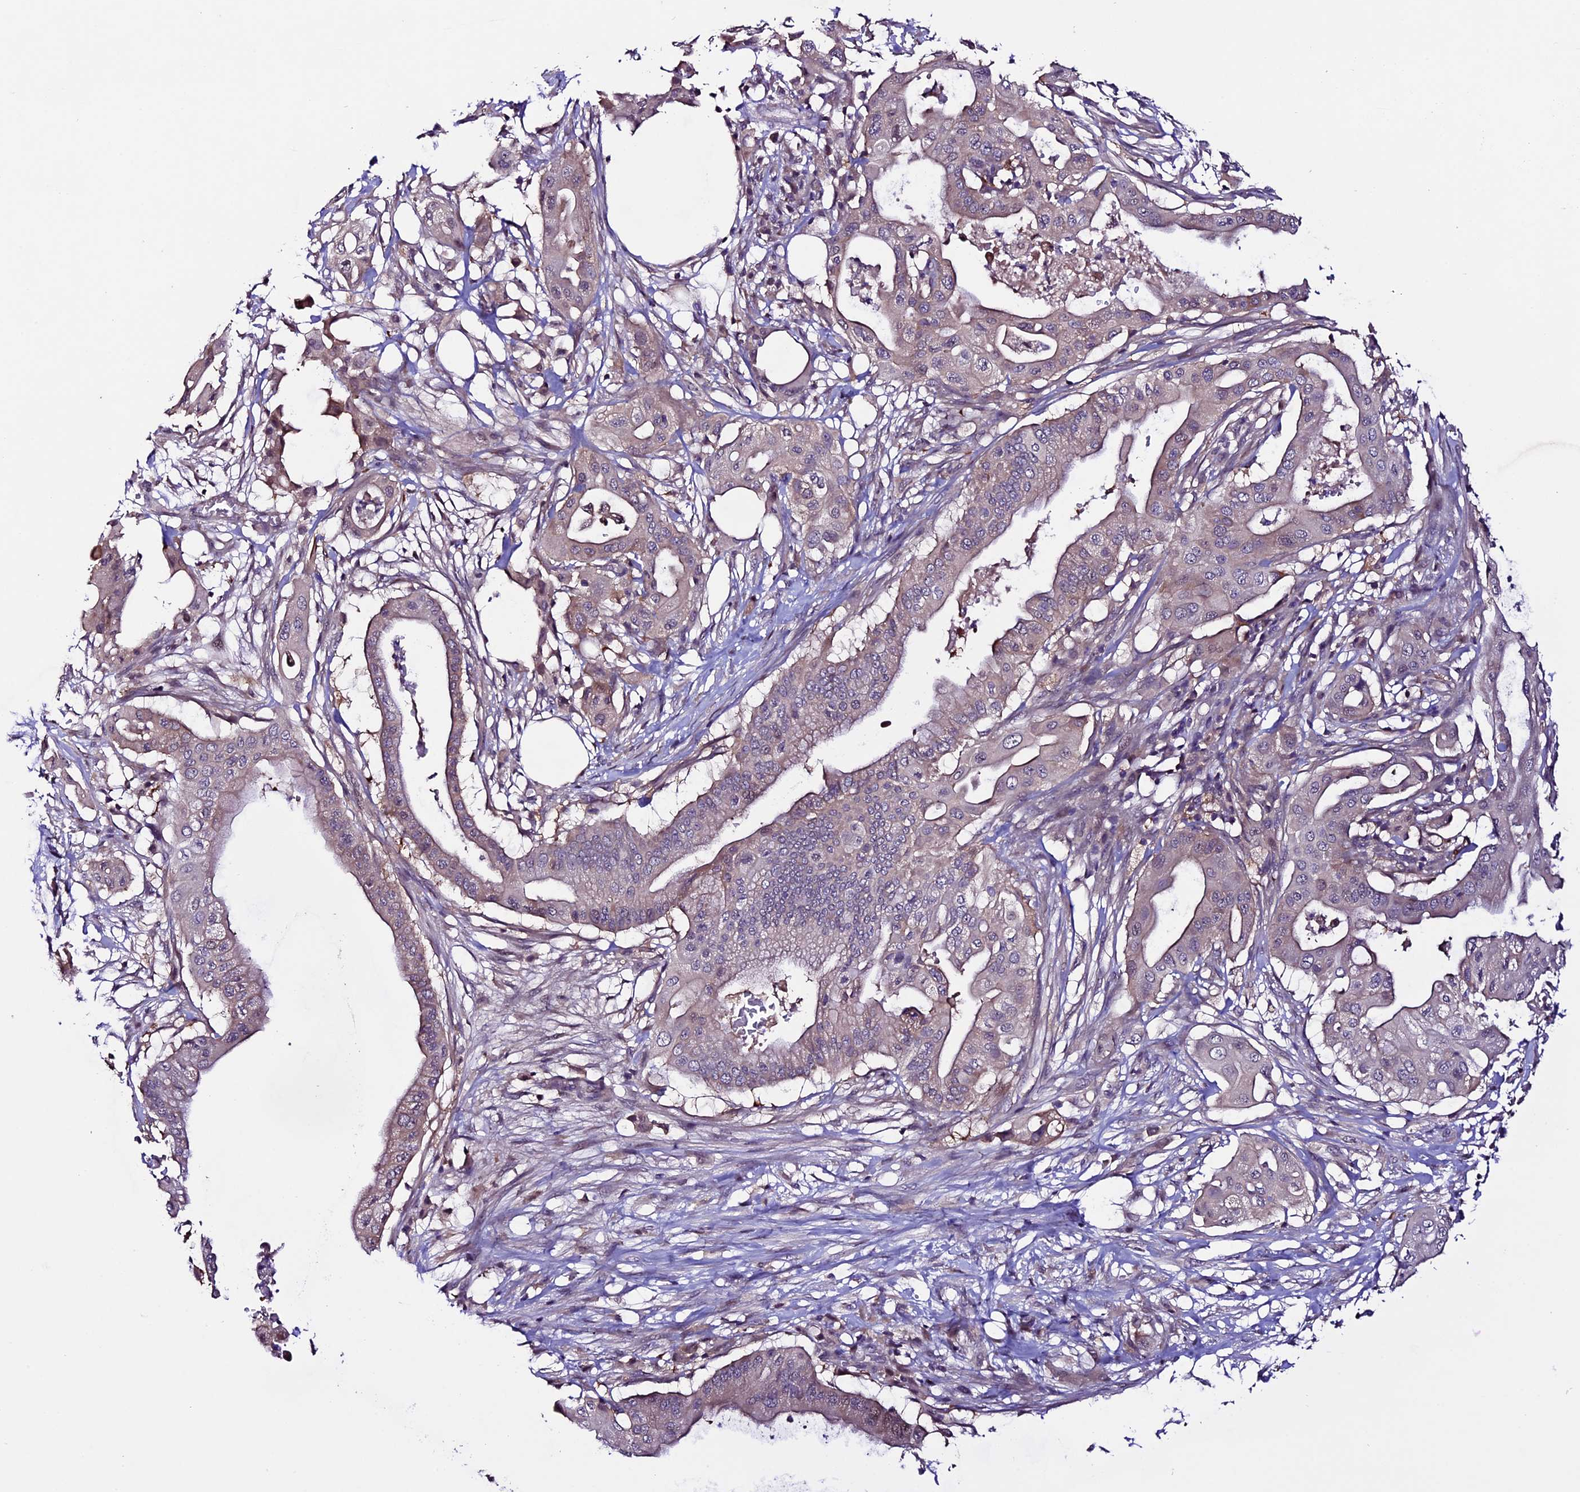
{"staining": {"intensity": "weak", "quantity": "25%-75%", "location": "cytoplasmic/membranous"}, "tissue": "pancreatic cancer", "cell_type": "Tumor cells", "image_type": "cancer", "snomed": [{"axis": "morphology", "description": "Adenocarcinoma, NOS"}, {"axis": "topography", "description": "Pancreas"}], "caption": "Pancreatic cancer (adenocarcinoma) stained for a protein (brown) reveals weak cytoplasmic/membranous positive staining in approximately 25%-75% of tumor cells.", "gene": "XKR7", "patient": {"sex": "male", "age": 68}}